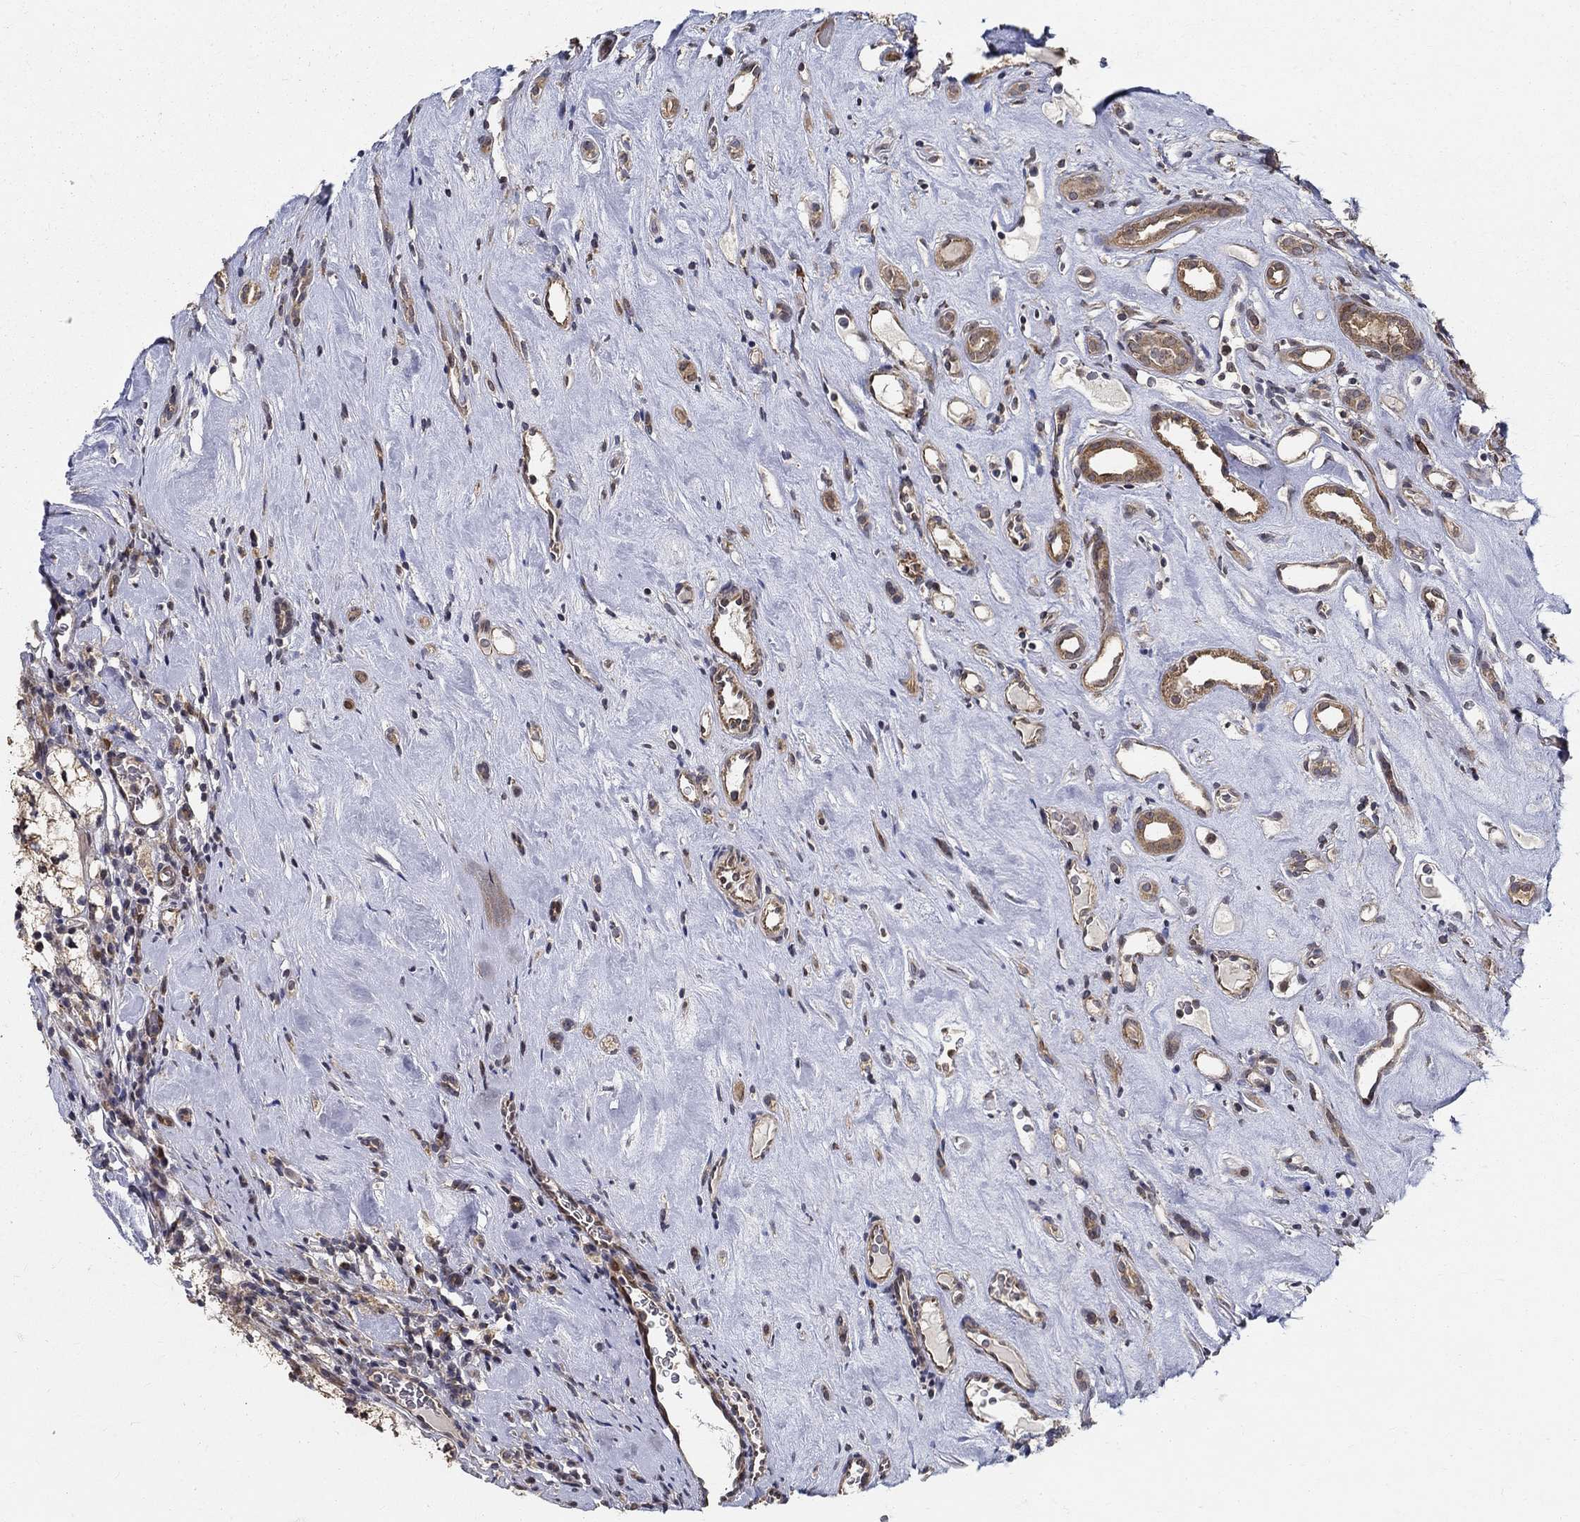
{"staining": {"intensity": "strong", "quantity": "25%-75%", "location": "cytoplasmic/membranous,nuclear"}, "tissue": "renal cancer", "cell_type": "Tumor cells", "image_type": "cancer", "snomed": [{"axis": "morphology", "description": "Adenocarcinoma, NOS"}, {"axis": "topography", "description": "Kidney"}], "caption": "Renal cancer (adenocarcinoma) stained with a brown dye reveals strong cytoplasmic/membranous and nuclear positive staining in about 25%-75% of tumor cells.", "gene": "ZNF594", "patient": {"sex": "female", "age": 89}}